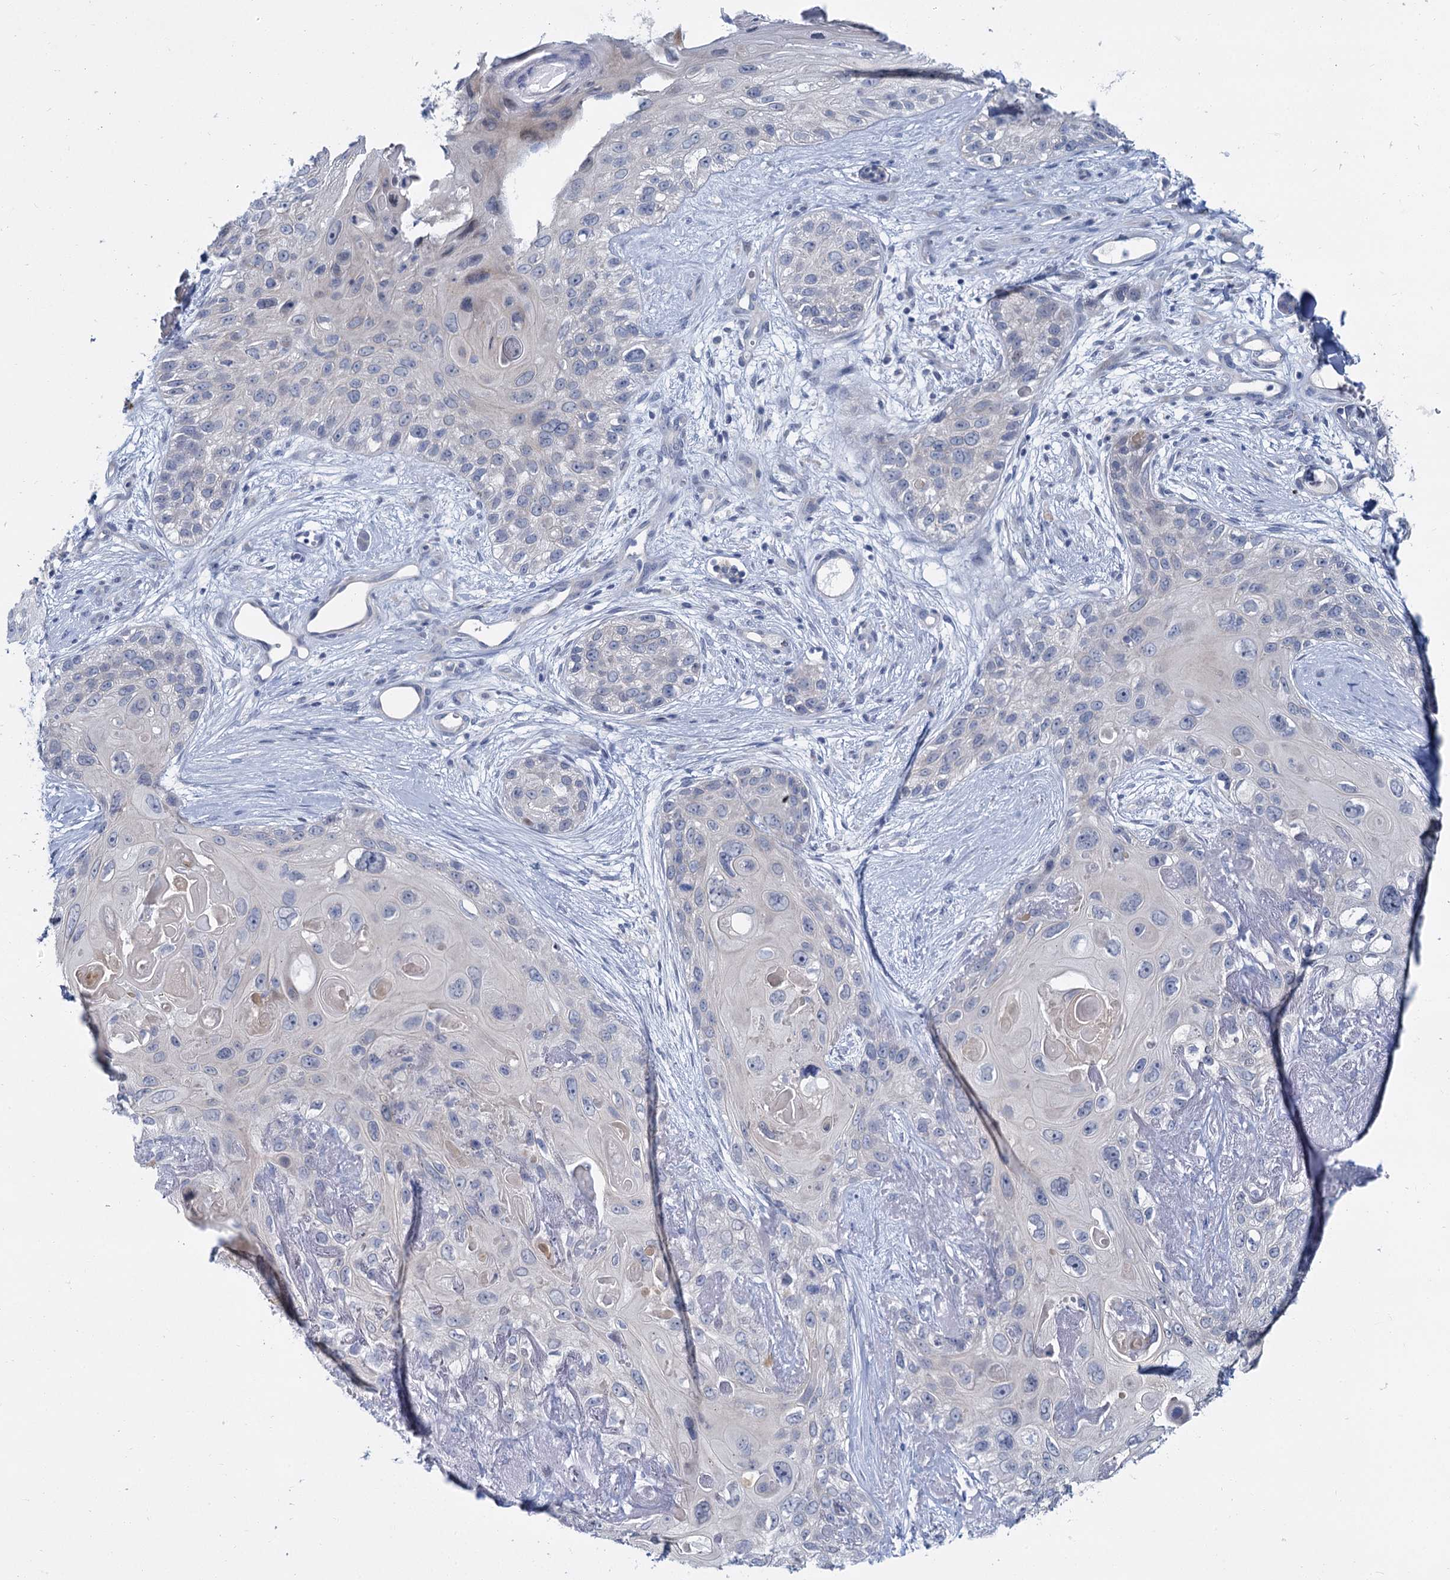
{"staining": {"intensity": "negative", "quantity": "none", "location": "none"}, "tissue": "skin cancer", "cell_type": "Tumor cells", "image_type": "cancer", "snomed": [{"axis": "morphology", "description": "Normal tissue, NOS"}, {"axis": "morphology", "description": "Squamous cell carcinoma, NOS"}, {"axis": "topography", "description": "Skin"}], "caption": "This is an IHC micrograph of skin cancer (squamous cell carcinoma). There is no positivity in tumor cells.", "gene": "ACRBP", "patient": {"sex": "male", "age": 72}}